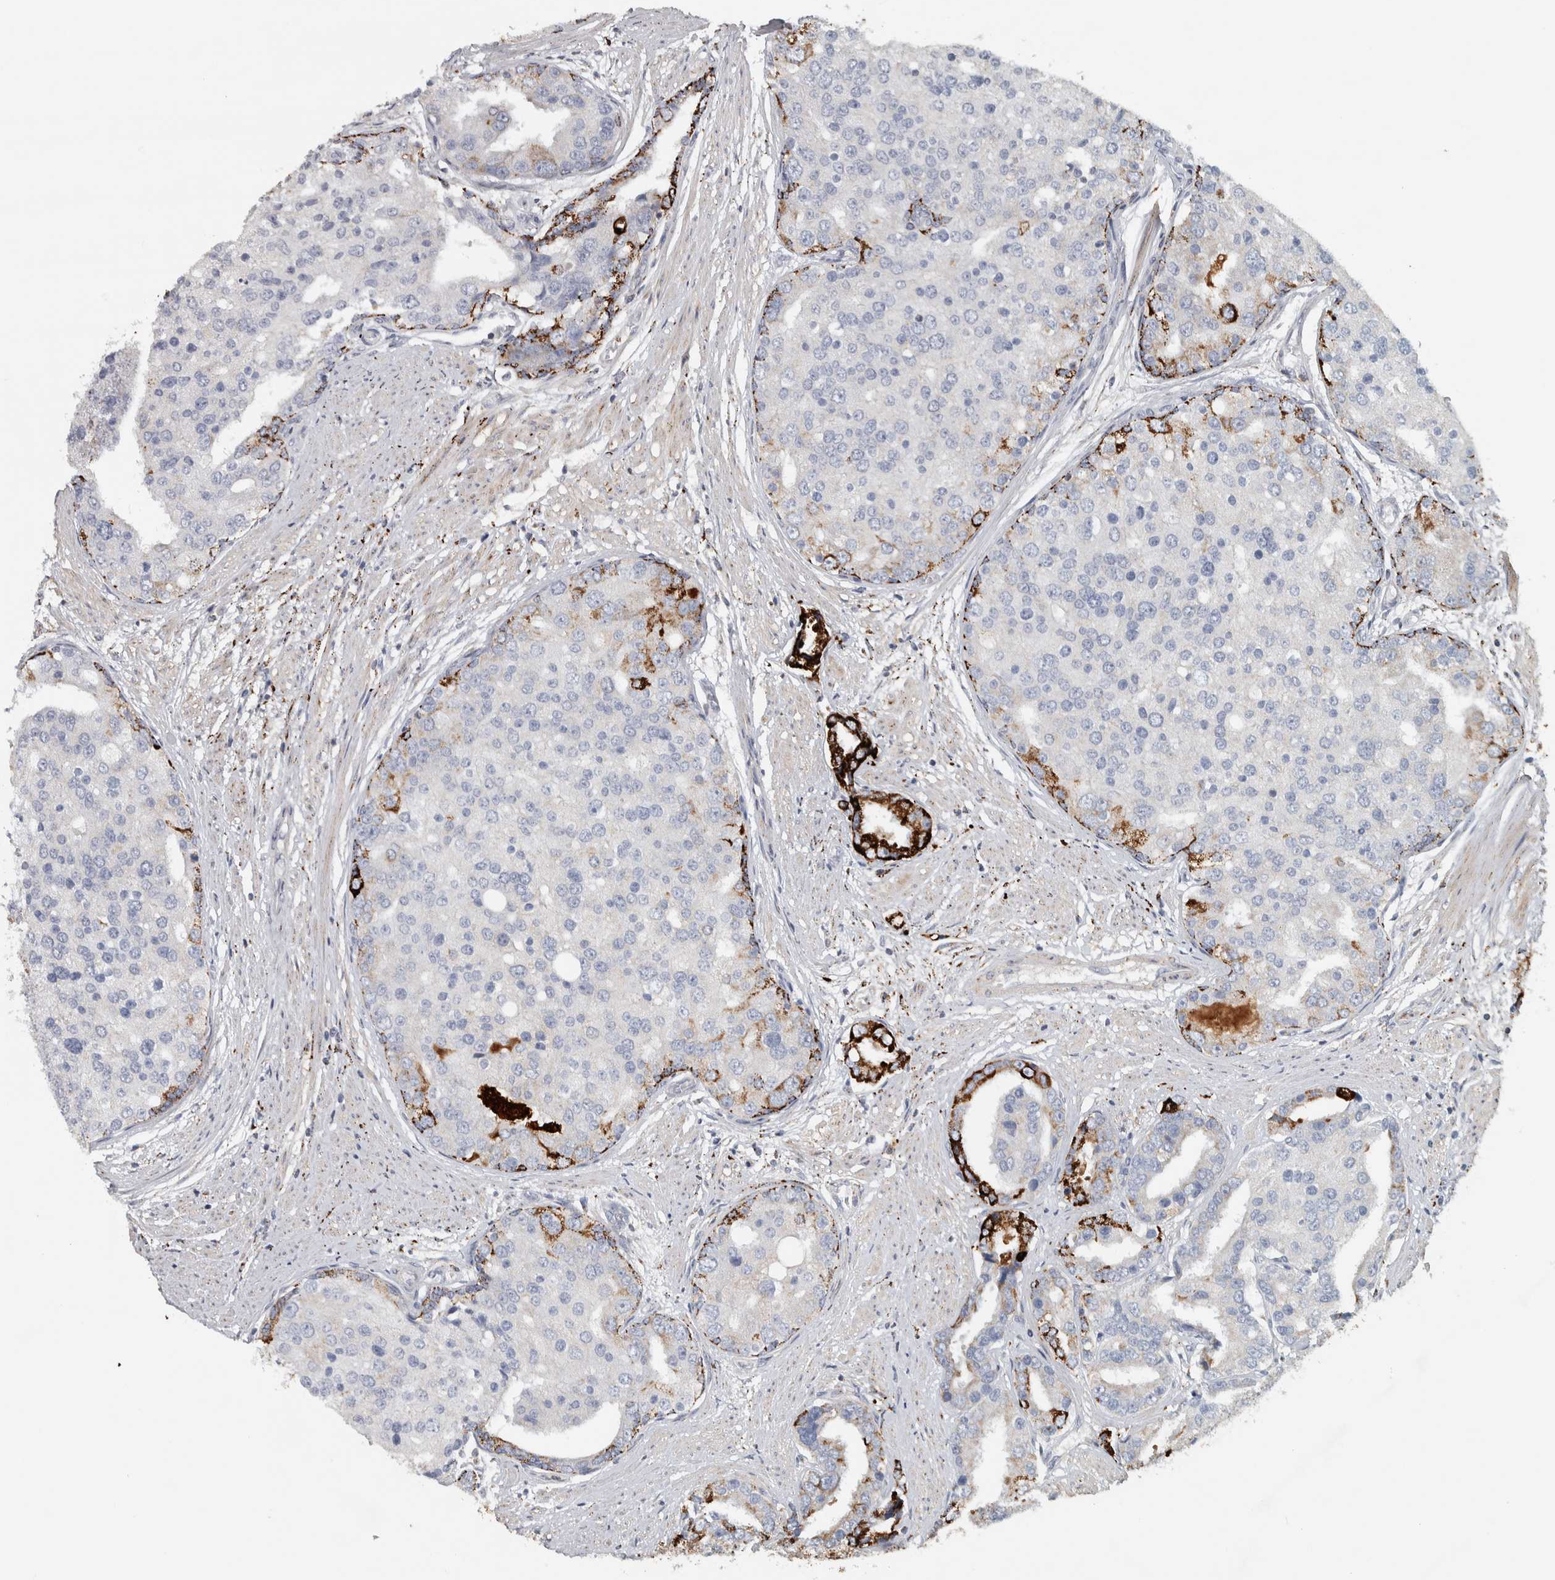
{"staining": {"intensity": "strong", "quantity": ">75%", "location": "cytoplasmic/membranous"}, "tissue": "prostate cancer", "cell_type": "Tumor cells", "image_type": "cancer", "snomed": [{"axis": "morphology", "description": "Adenocarcinoma, High grade"}, {"axis": "topography", "description": "Prostate"}], "caption": "The histopathology image shows a brown stain indicating the presence of a protein in the cytoplasmic/membranous of tumor cells in prostate cancer (high-grade adenocarcinoma). Nuclei are stained in blue.", "gene": "FAM78A", "patient": {"sex": "male", "age": 50}}